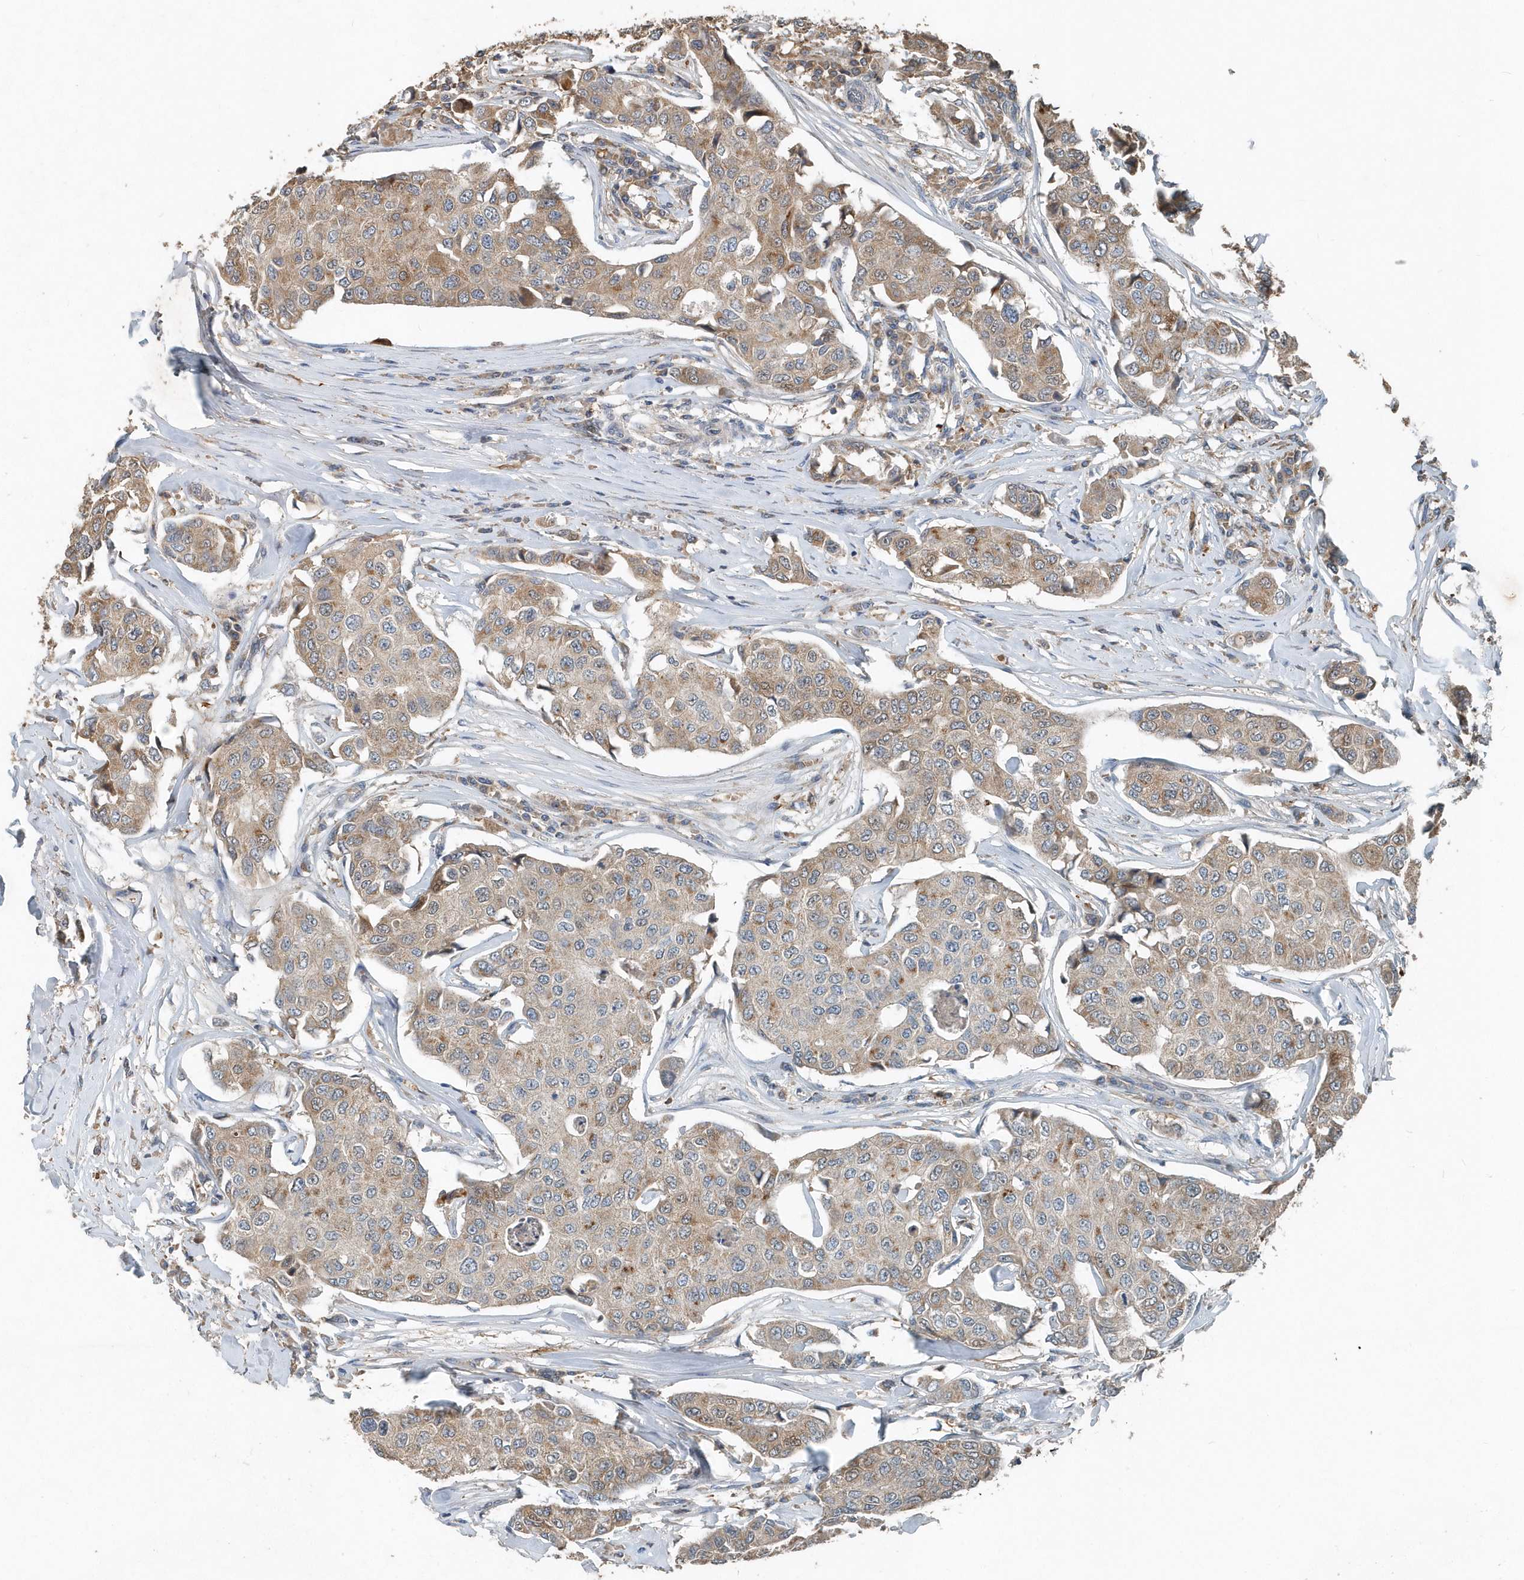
{"staining": {"intensity": "moderate", "quantity": "25%-75%", "location": "cytoplasmic/membranous"}, "tissue": "breast cancer", "cell_type": "Tumor cells", "image_type": "cancer", "snomed": [{"axis": "morphology", "description": "Duct carcinoma"}, {"axis": "topography", "description": "Breast"}], "caption": "Brown immunohistochemical staining in human breast cancer (infiltrating ductal carcinoma) exhibits moderate cytoplasmic/membranous expression in approximately 25%-75% of tumor cells.", "gene": "SCFD2", "patient": {"sex": "female", "age": 80}}